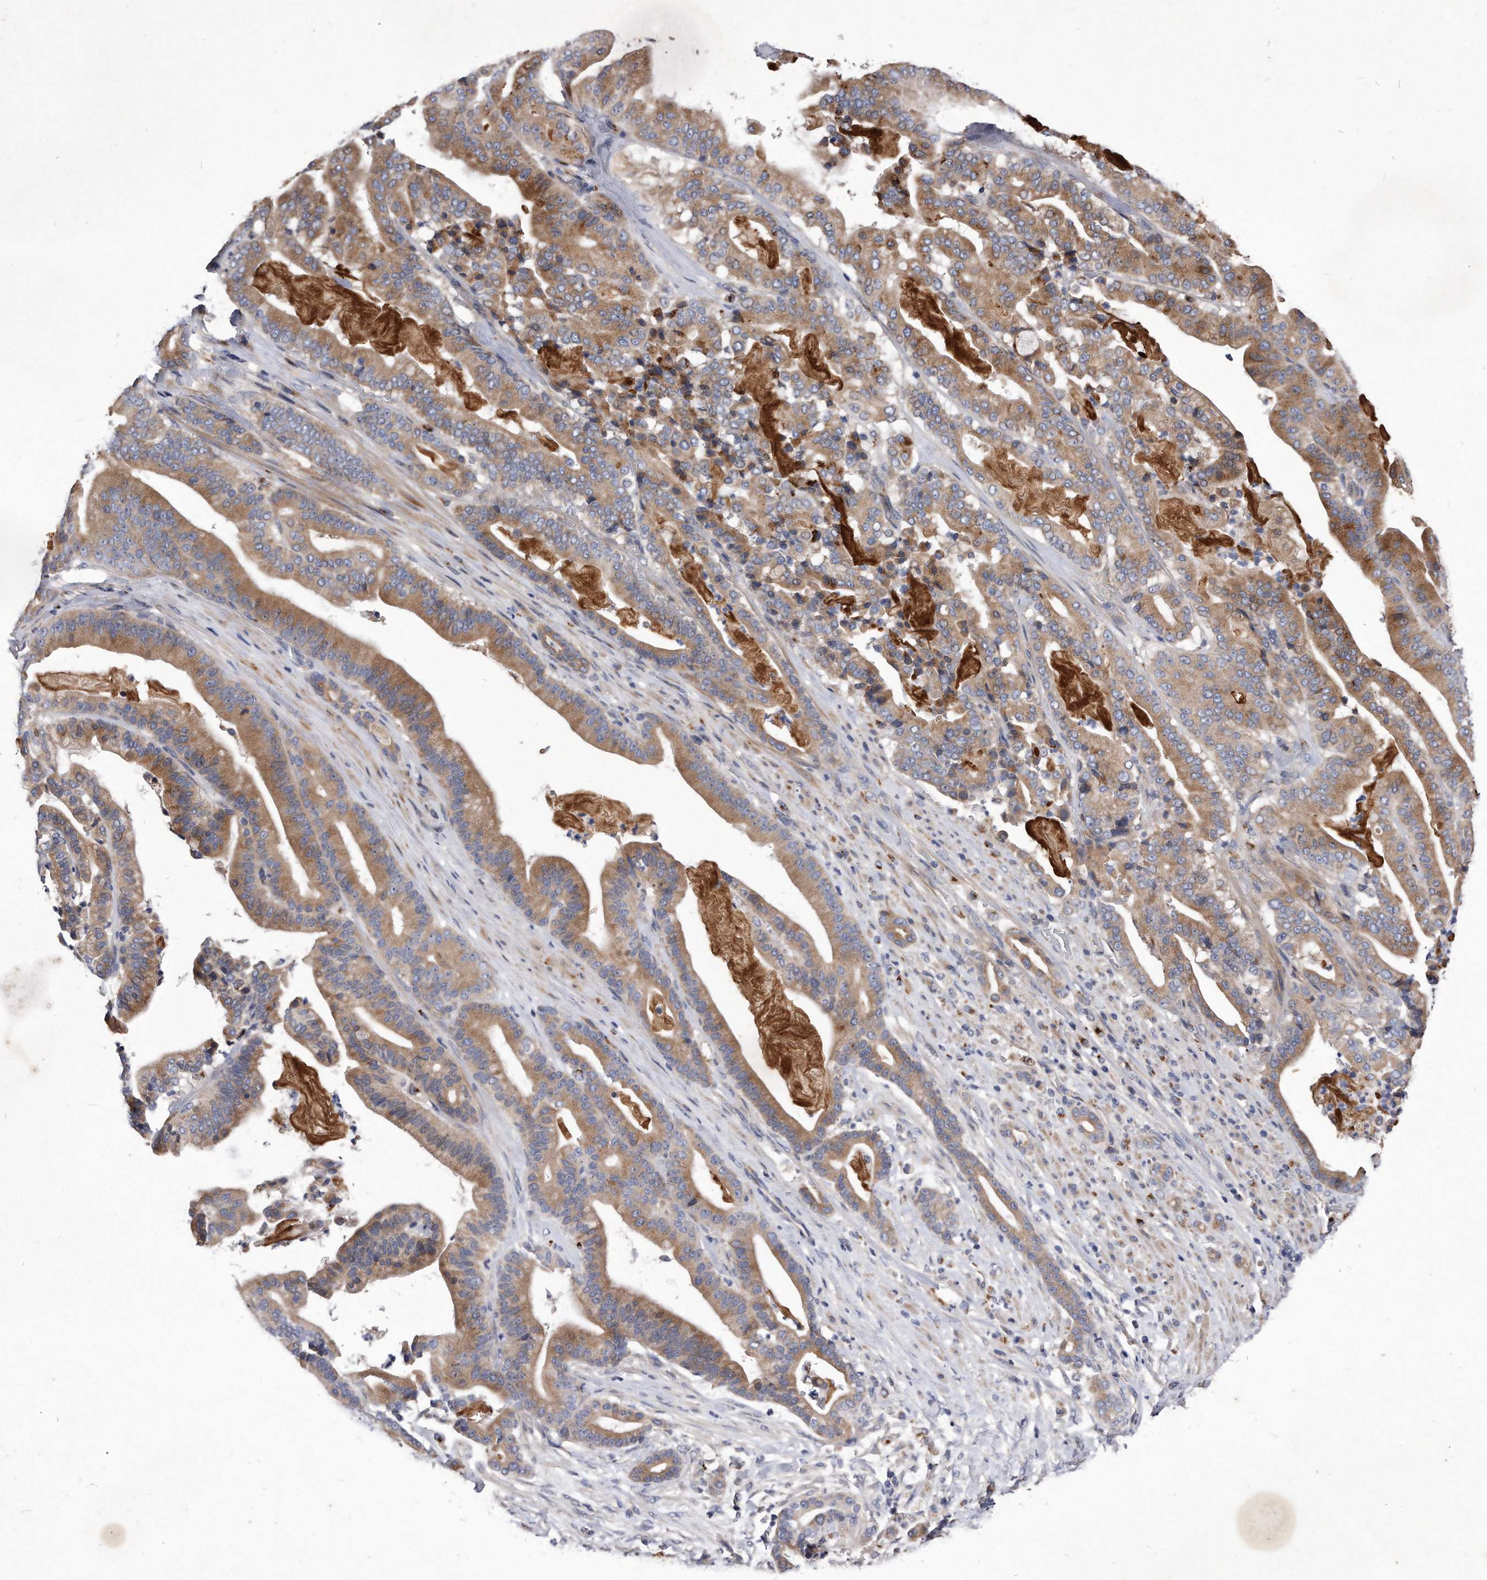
{"staining": {"intensity": "moderate", "quantity": ">75%", "location": "cytoplasmic/membranous"}, "tissue": "pancreatic cancer", "cell_type": "Tumor cells", "image_type": "cancer", "snomed": [{"axis": "morphology", "description": "Adenocarcinoma, NOS"}, {"axis": "topography", "description": "Pancreas"}], "caption": "Immunohistochemistry (IHC) micrograph of neoplastic tissue: human pancreatic adenocarcinoma stained using IHC reveals medium levels of moderate protein expression localized specifically in the cytoplasmic/membranous of tumor cells, appearing as a cytoplasmic/membranous brown color.", "gene": "MGAT4A", "patient": {"sex": "male", "age": 63}}